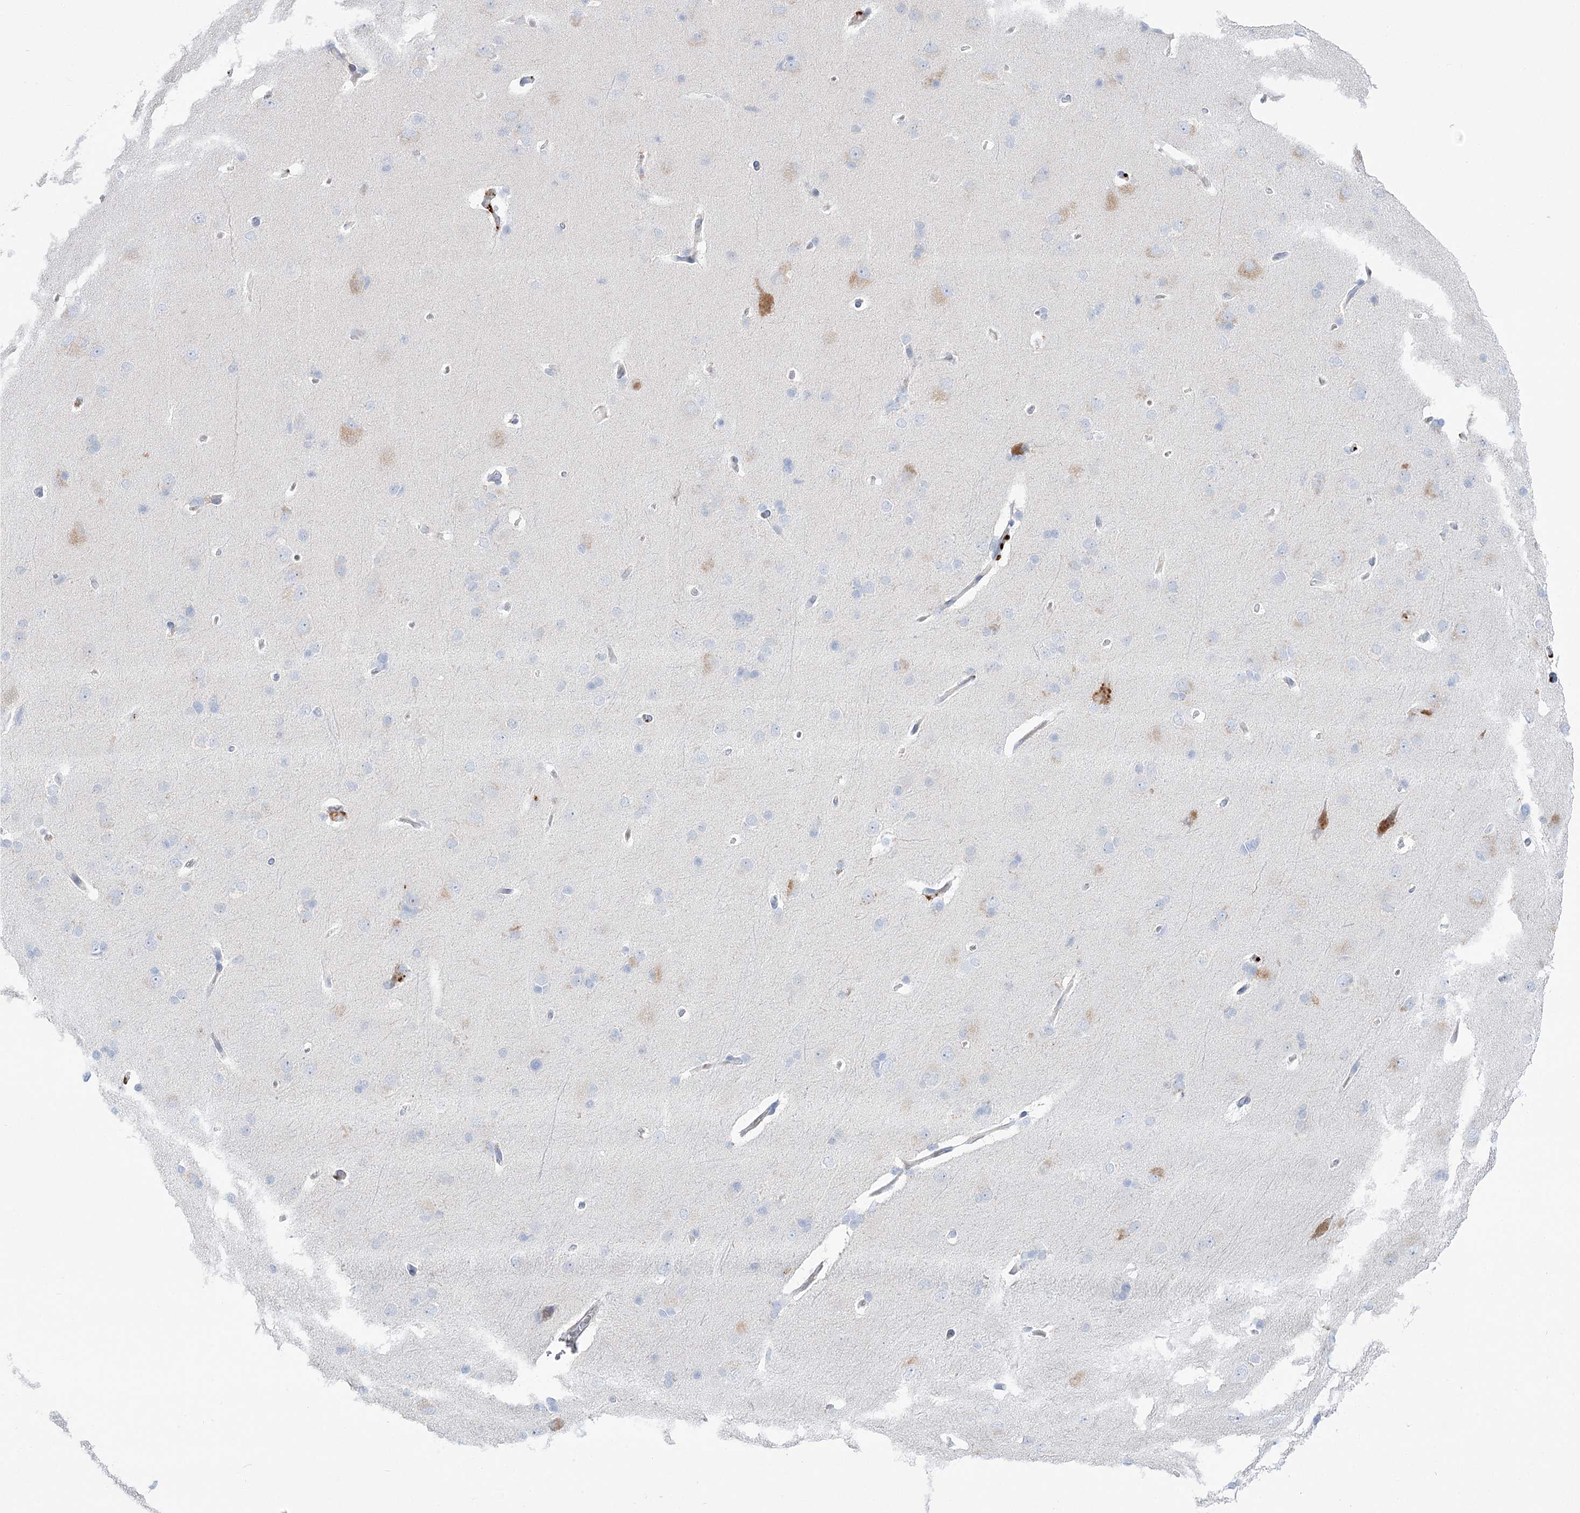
{"staining": {"intensity": "negative", "quantity": "none", "location": "none"}, "tissue": "cerebral cortex", "cell_type": "Endothelial cells", "image_type": "normal", "snomed": [{"axis": "morphology", "description": "Normal tissue, NOS"}, {"axis": "topography", "description": "Cerebral cortex"}], "caption": "Cerebral cortex stained for a protein using immunohistochemistry (IHC) reveals no expression endothelial cells.", "gene": "SIAE", "patient": {"sex": "male", "age": 62}}